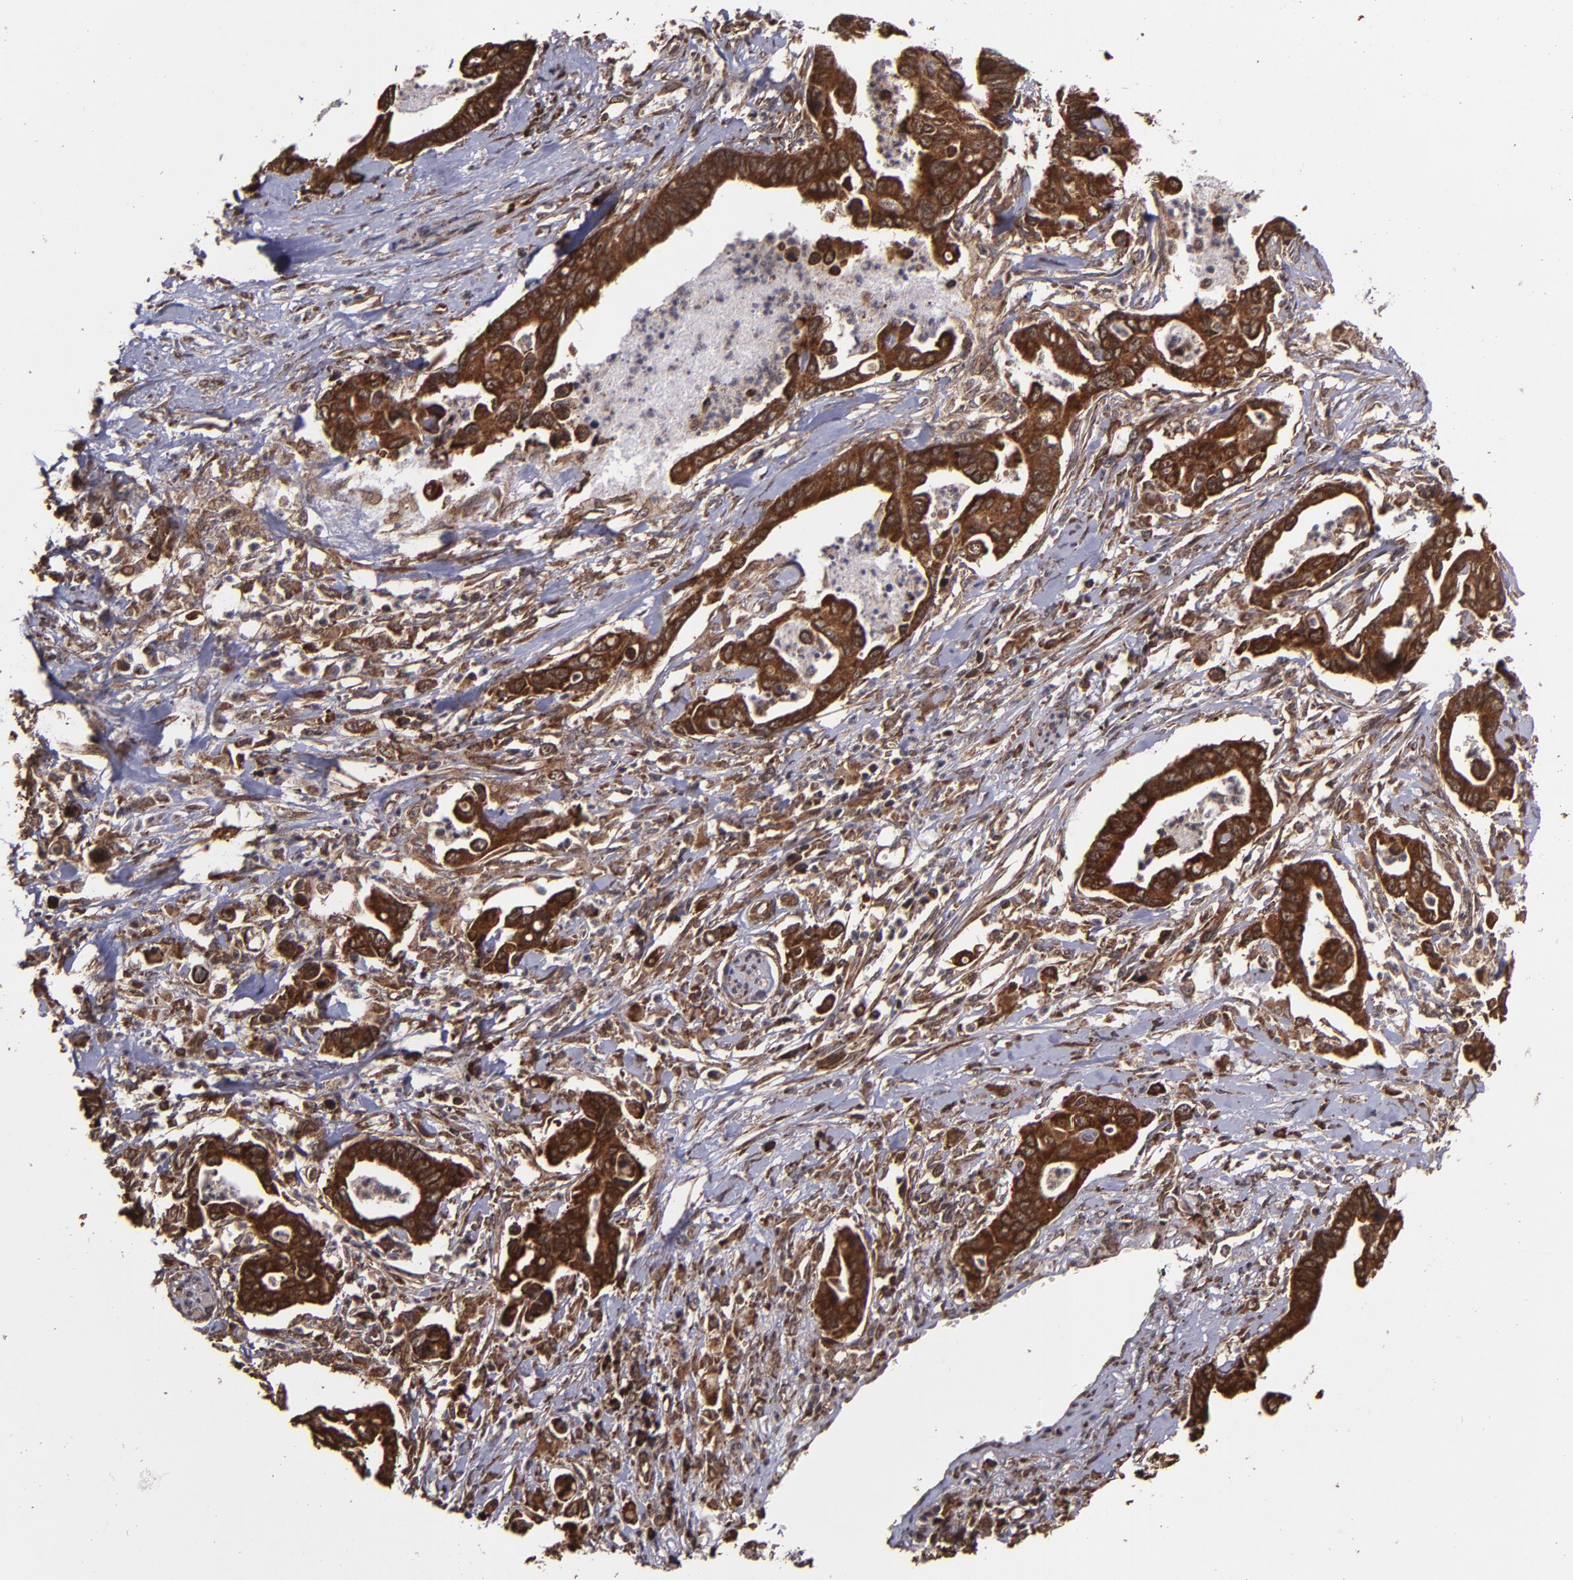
{"staining": {"intensity": "strong", "quantity": ">75%", "location": "cytoplasmic/membranous,nuclear"}, "tissue": "pancreatic cancer", "cell_type": "Tumor cells", "image_type": "cancer", "snomed": [{"axis": "morphology", "description": "Adenocarcinoma, NOS"}, {"axis": "topography", "description": "Pancreas"}], "caption": "Protein staining reveals strong cytoplasmic/membranous and nuclear expression in about >75% of tumor cells in pancreatic adenocarcinoma.", "gene": "EIF4ENIF1", "patient": {"sex": "female", "age": 70}}